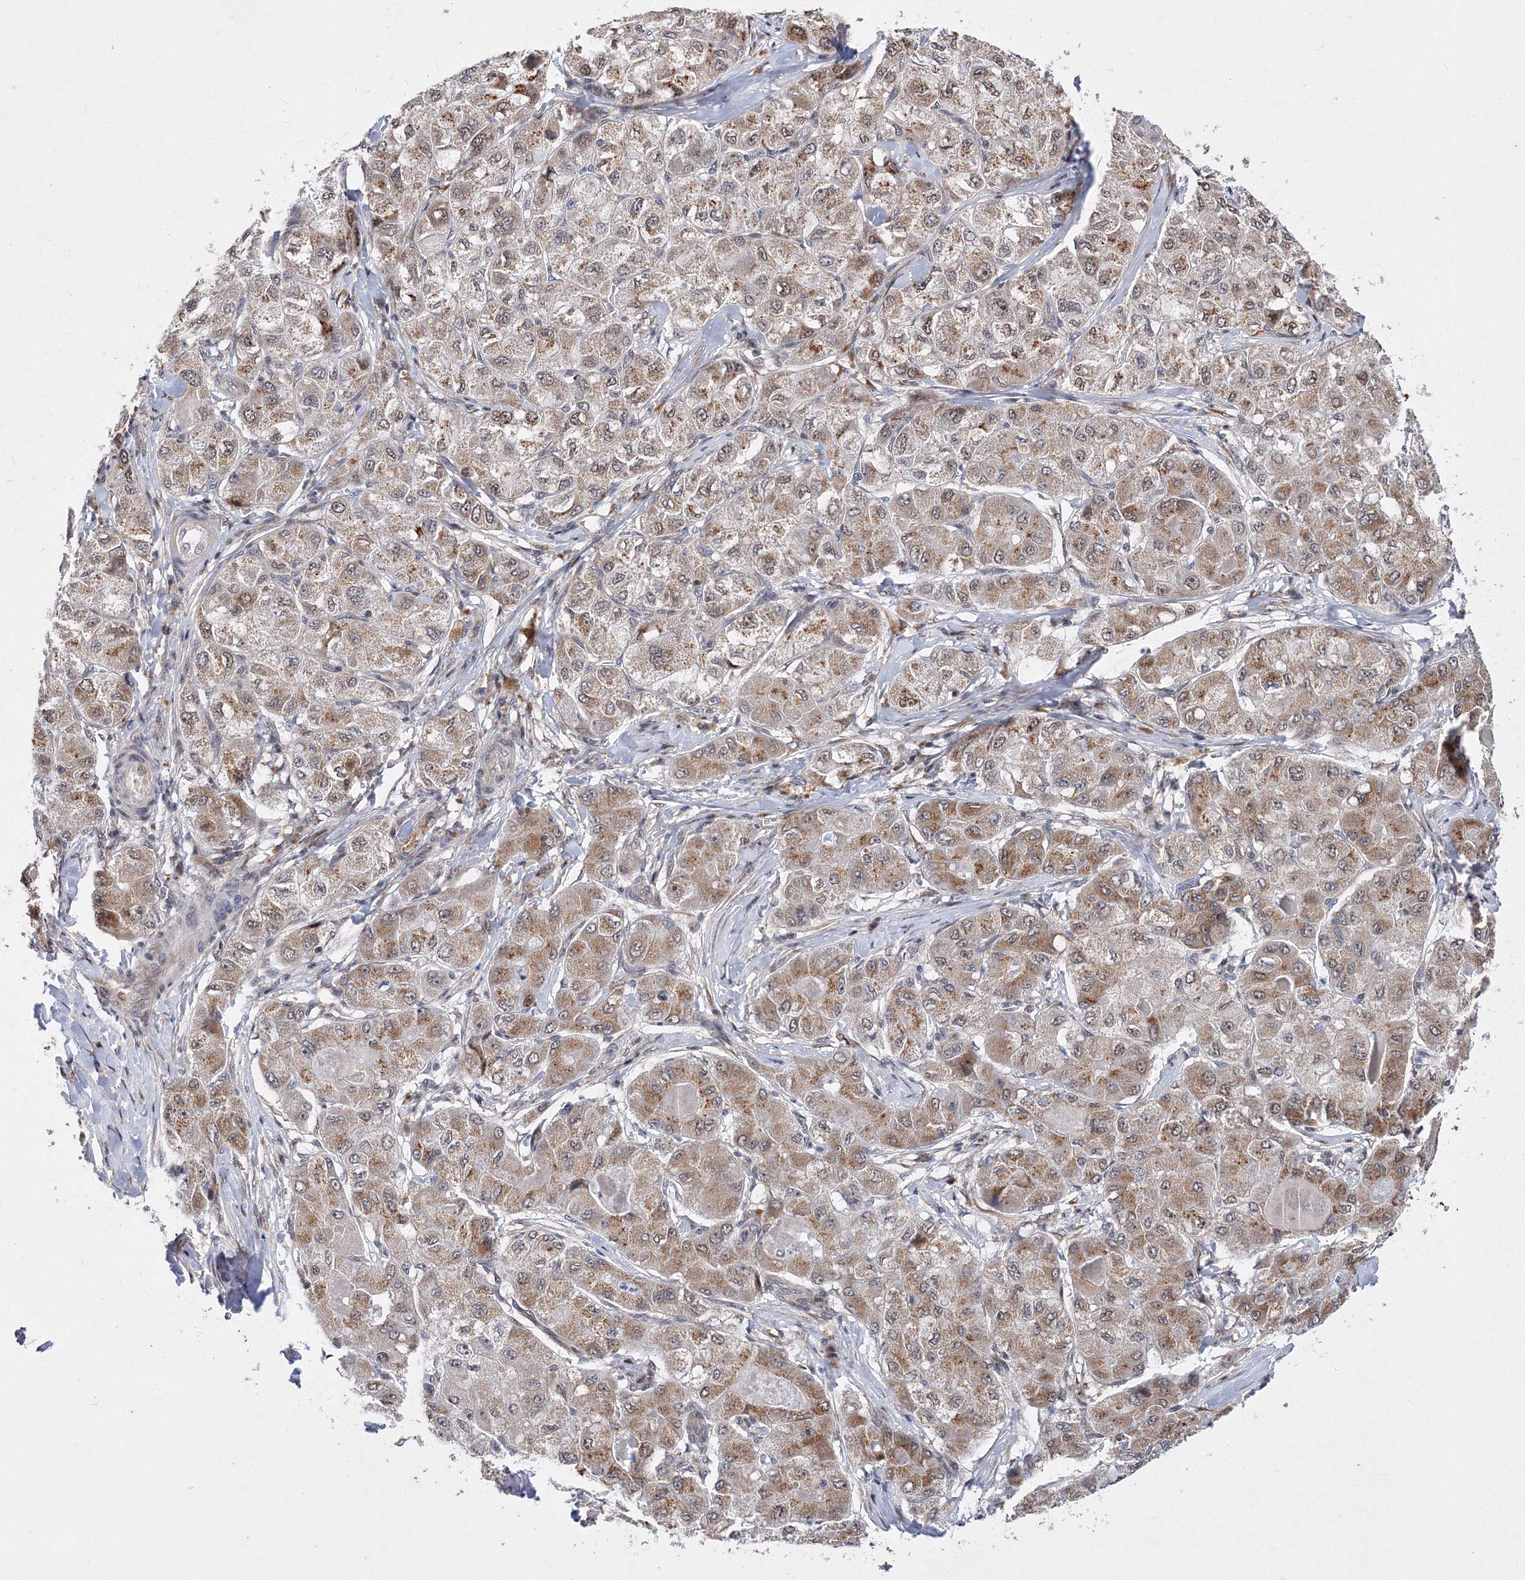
{"staining": {"intensity": "moderate", "quantity": ">75%", "location": "cytoplasmic/membranous"}, "tissue": "liver cancer", "cell_type": "Tumor cells", "image_type": "cancer", "snomed": [{"axis": "morphology", "description": "Carcinoma, Hepatocellular, NOS"}, {"axis": "topography", "description": "Liver"}], "caption": "This histopathology image demonstrates liver cancer (hepatocellular carcinoma) stained with immunohistochemistry to label a protein in brown. The cytoplasmic/membranous of tumor cells show moderate positivity for the protein. Nuclei are counter-stained blue.", "gene": "GPN1", "patient": {"sex": "male", "age": 80}}